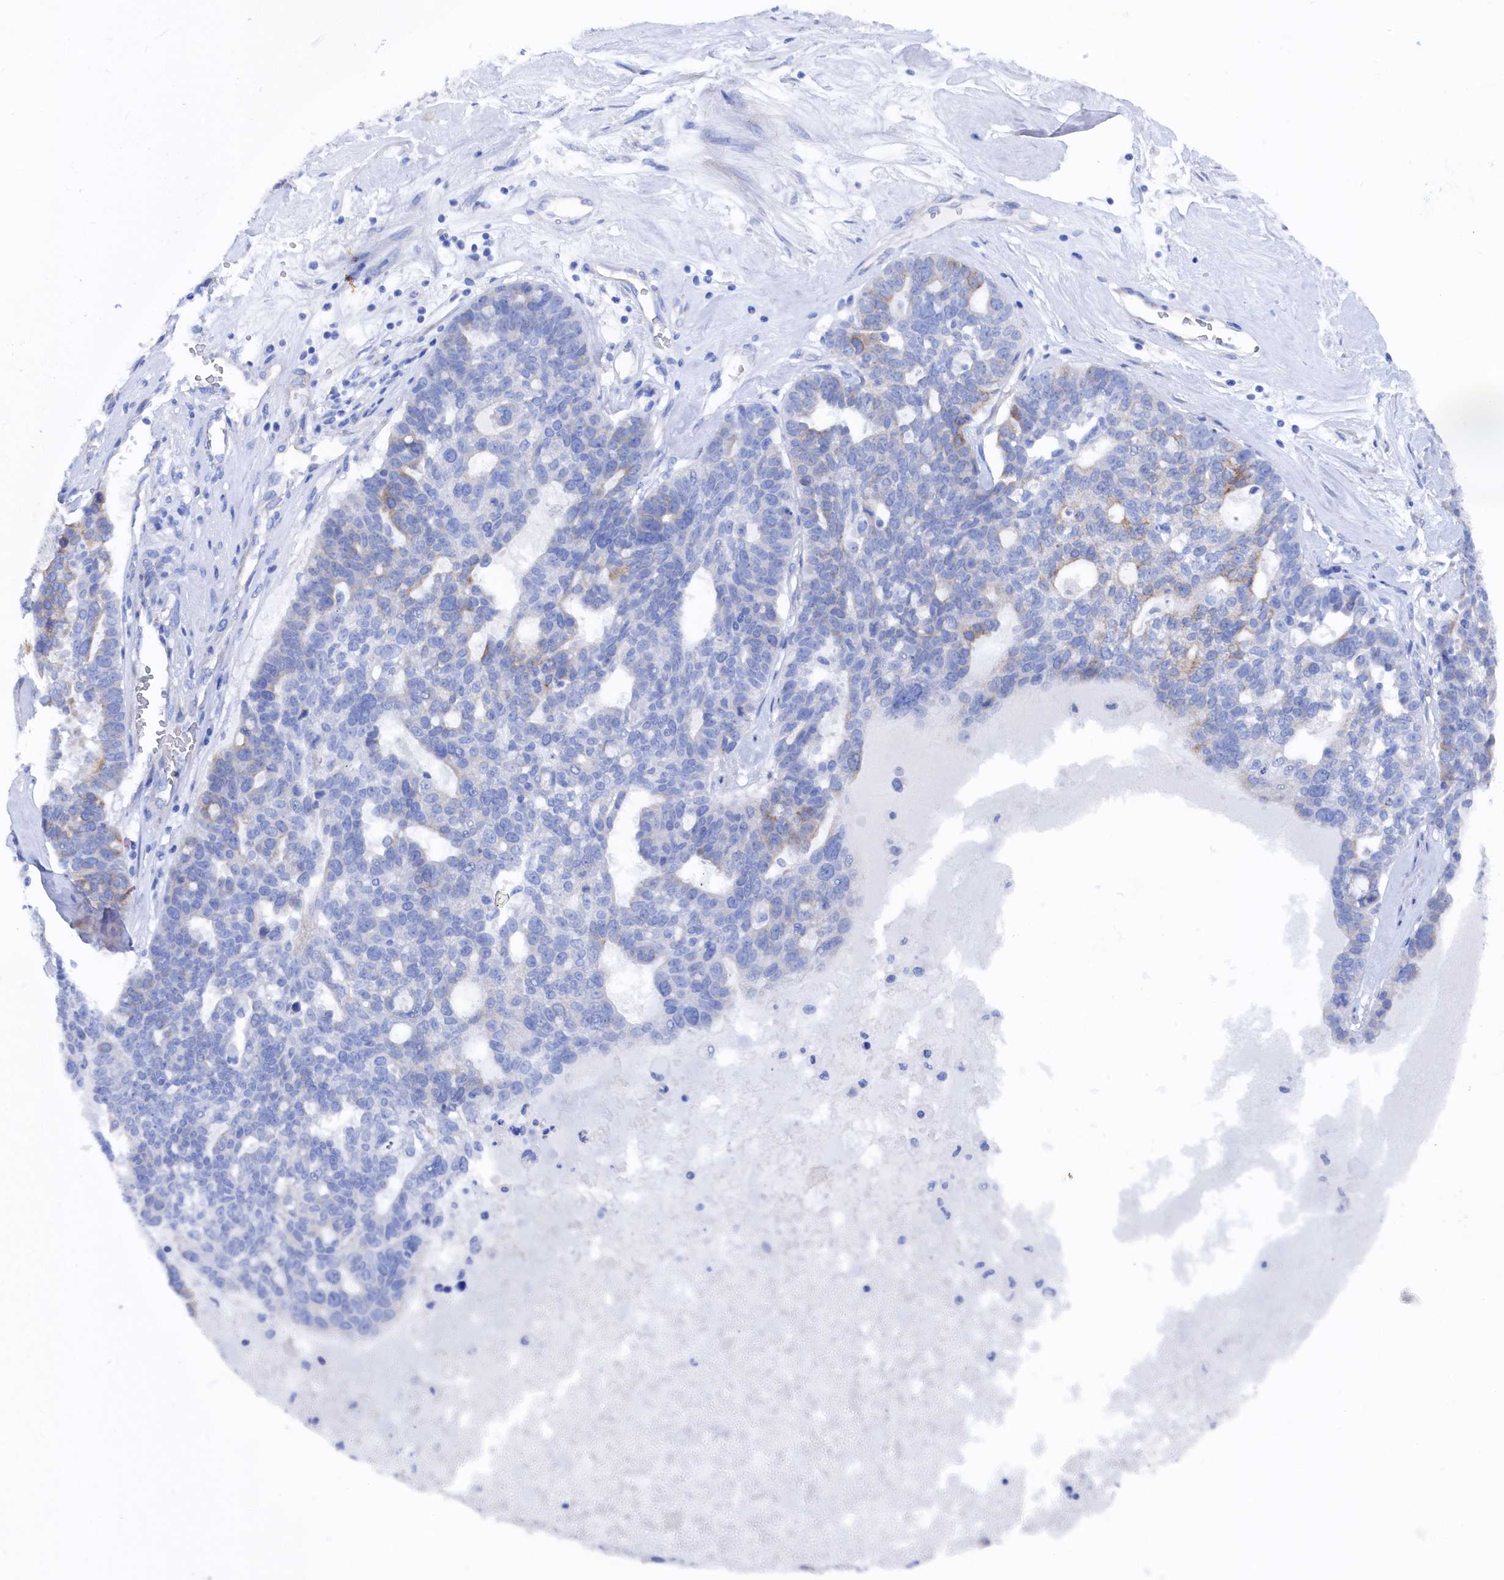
{"staining": {"intensity": "moderate", "quantity": "<25%", "location": "cytoplasmic/membranous"}, "tissue": "ovarian cancer", "cell_type": "Tumor cells", "image_type": "cancer", "snomed": [{"axis": "morphology", "description": "Cystadenocarcinoma, serous, NOS"}, {"axis": "topography", "description": "Ovary"}], "caption": "Human ovarian cancer (serous cystadenocarcinoma) stained for a protein (brown) demonstrates moderate cytoplasmic/membranous positive positivity in approximately <25% of tumor cells.", "gene": "TMOD2", "patient": {"sex": "female", "age": 59}}